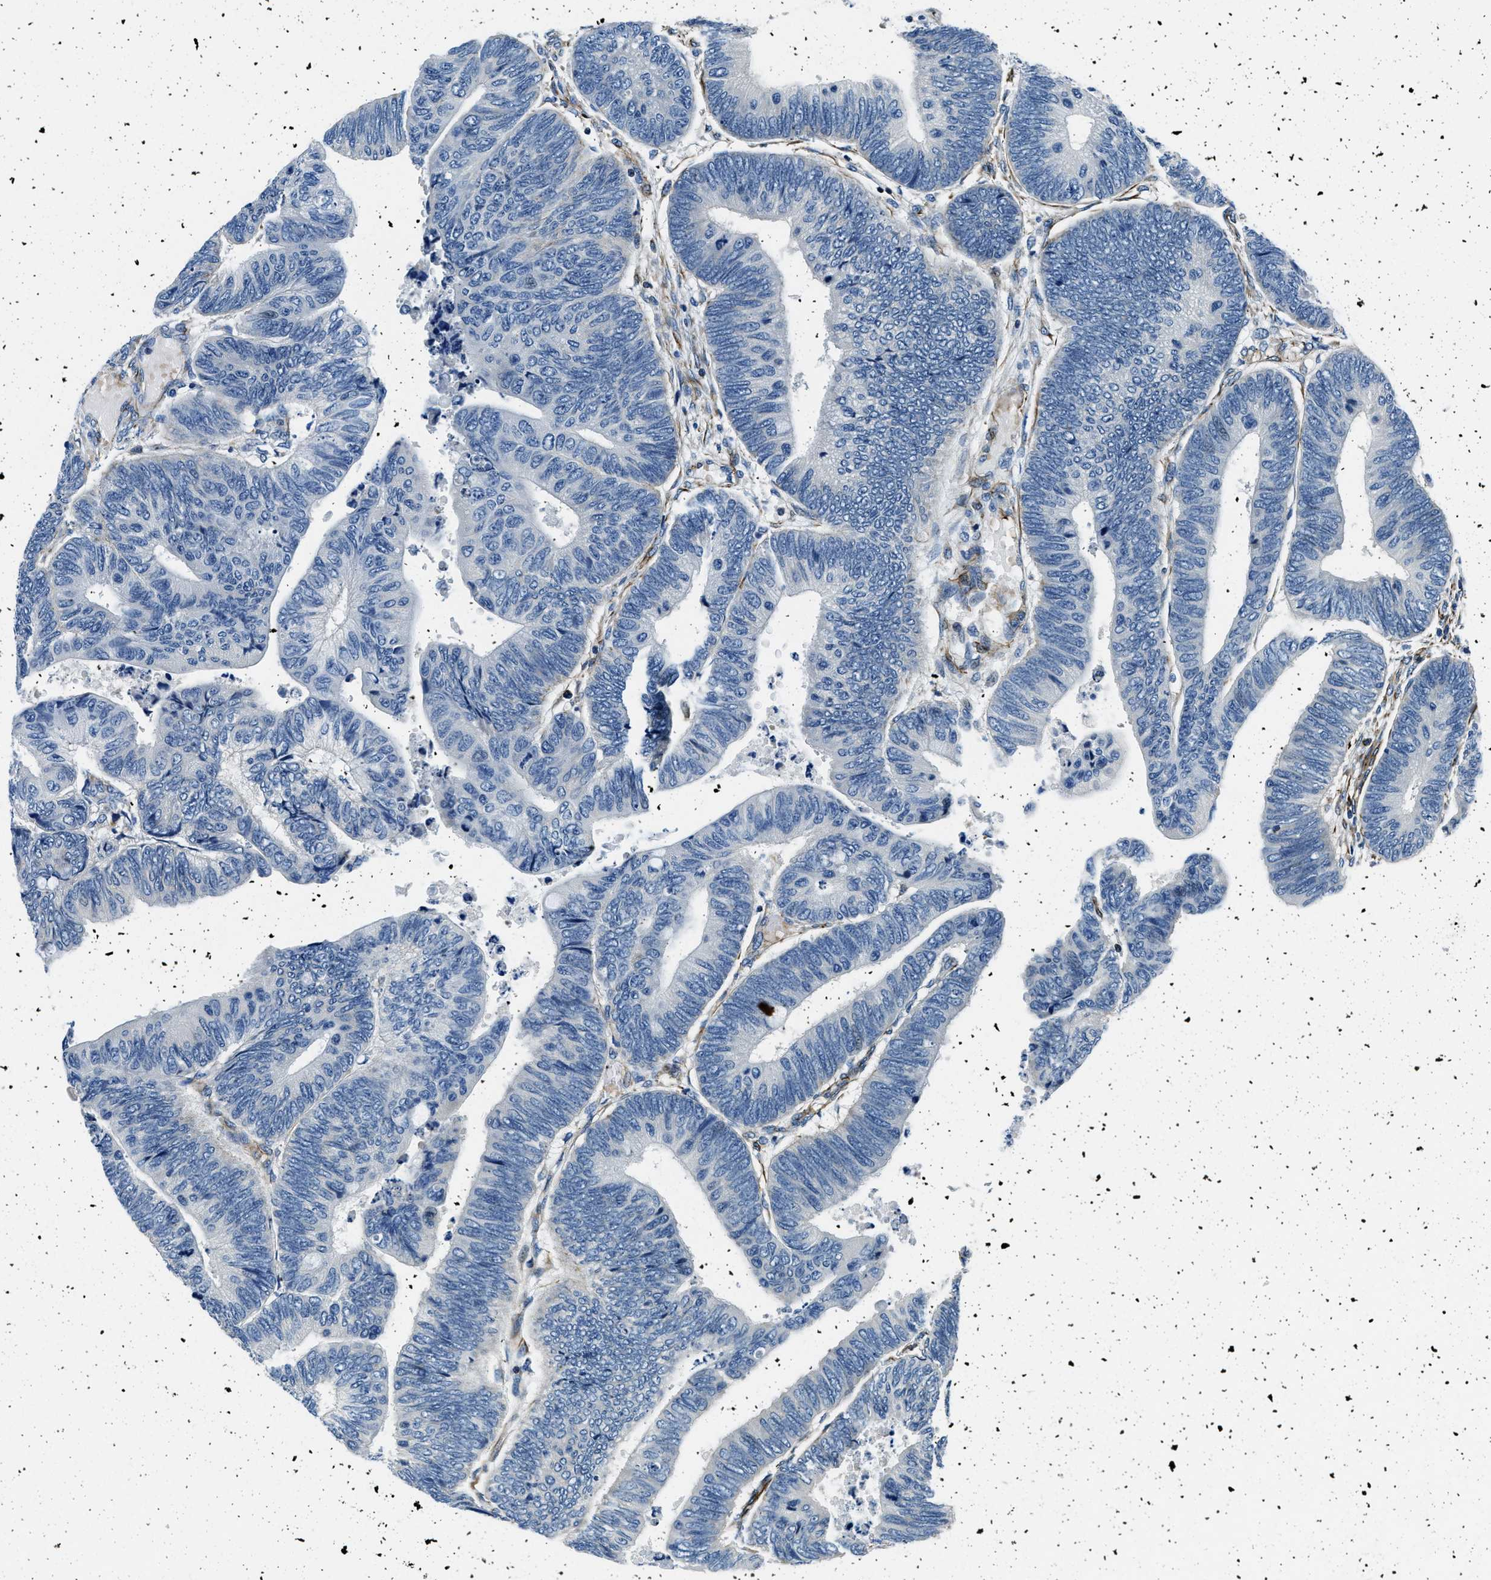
{"staining": {"intensity": "negative", "quantity": "none", "location": "none"}, "tissue": "colorectal cancer", "cell_type": "Tumor cells", "image_type": "cancer", "snomed": [{"axis": "morphology", "description": "Normal tissue, NOS"}, {"axis": "morphology", "description": "Adenocarcinoma, NOS"}, {"axis": "topography", "description": "Rectum"}, {"axis": "topography", "description": "Peripheral nerve tissue"}], "caption": "Human adenocarcinoma (colorectal) stained for a protein using IHC demonstrates no positivity in tumor cells.", "gene": "GNS", "patient": {"sex": "male", "age": 92}}